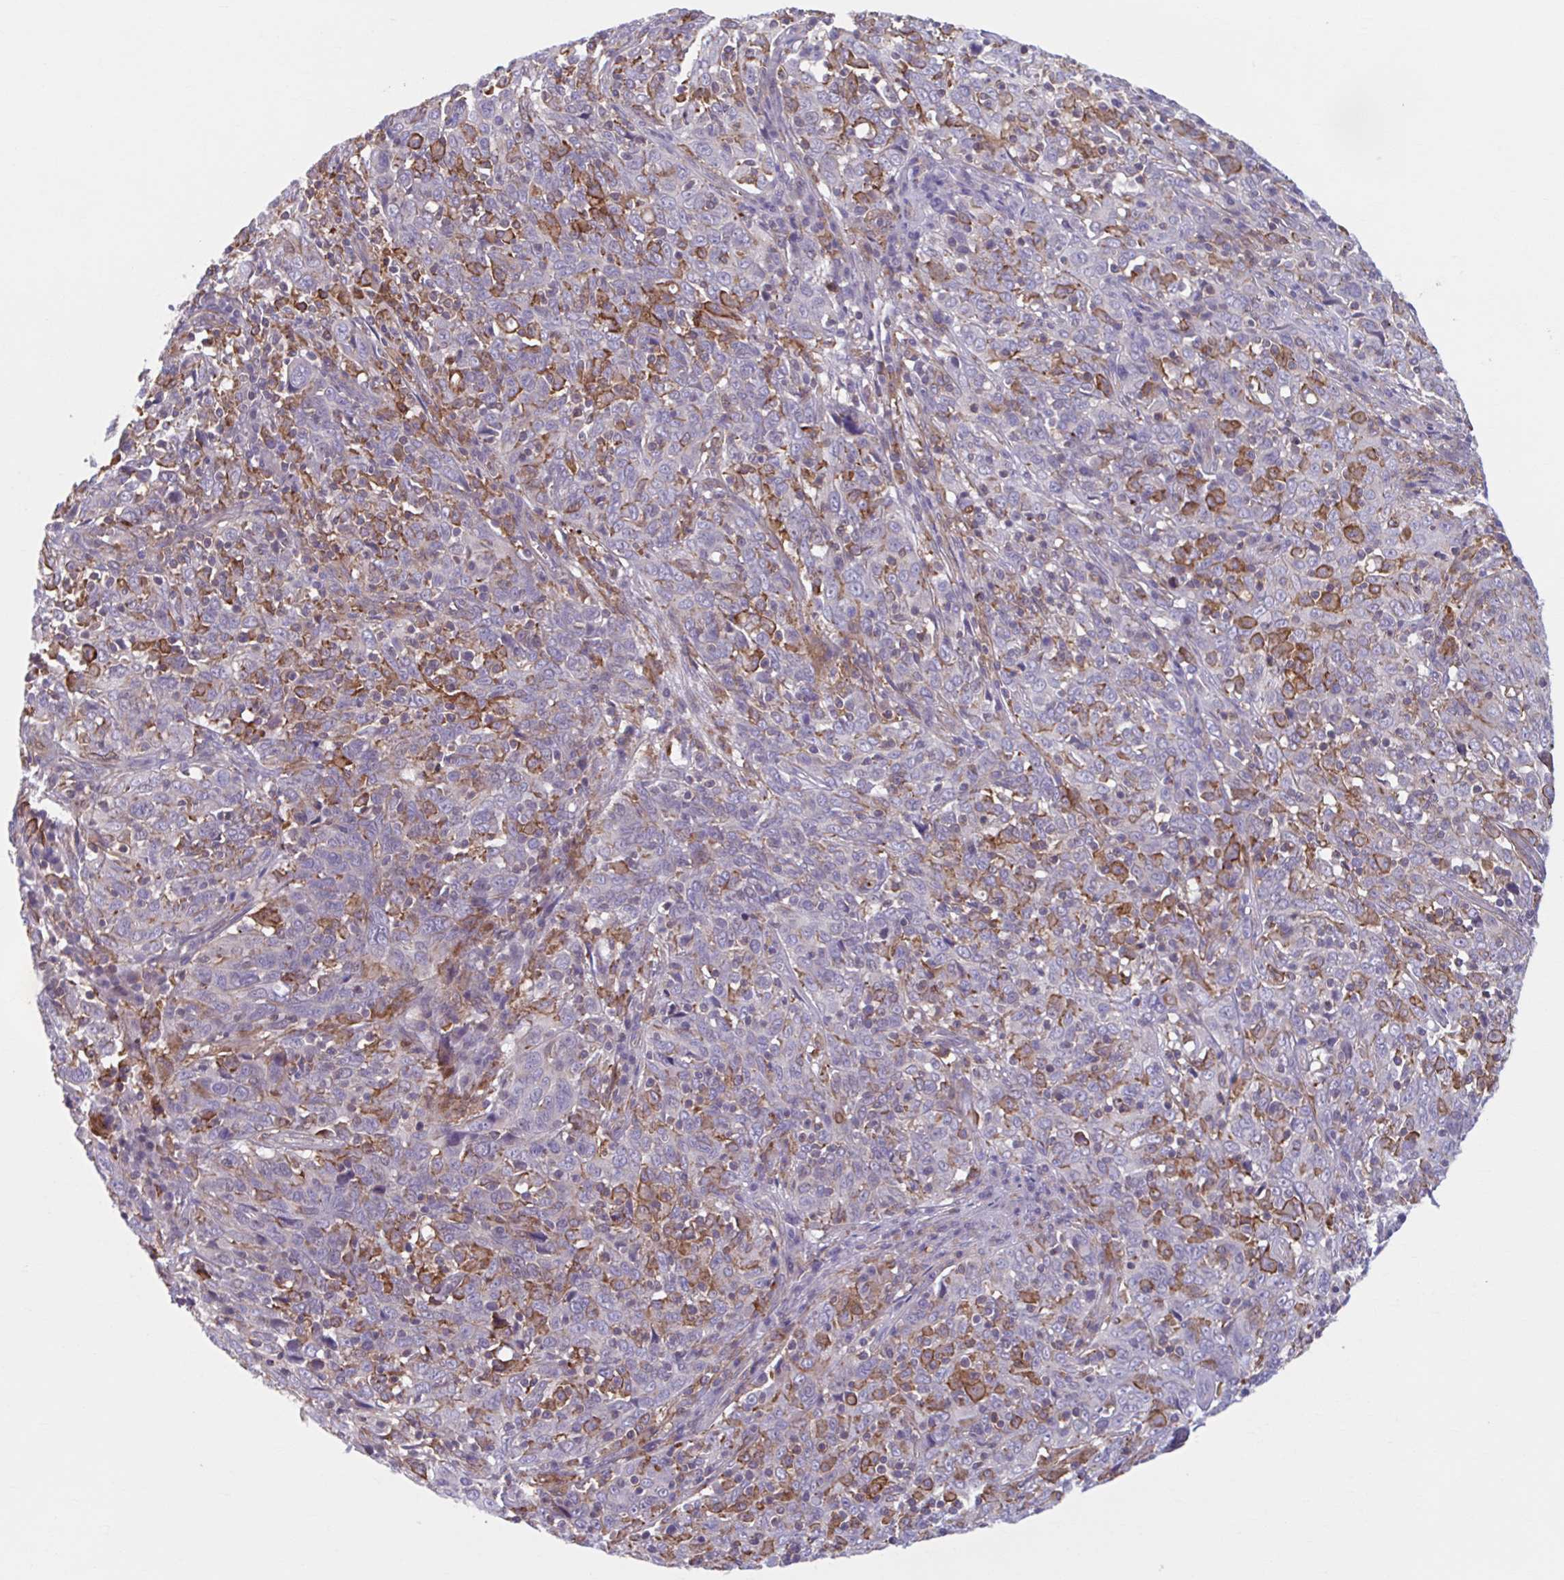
{"staining": {"intensity": "negative", "quantity": "none", "location": "none"}, "tissue": "cervical cancer", "cell_type": "Tumor cells", "image_type": "cancer", "snomed": [{"axis": "morphology", "description": "Squamous cell carcinoma, NOS"}, {"axis": "topography", "description": "Cervix"}], "caption": "Immunohistochemistry image of human cervical cancer stained for a protein (brown), which shows no staining in tumor cells.", "gene": "ADAT3", "patient": {"sex": "female", "age": 46}}